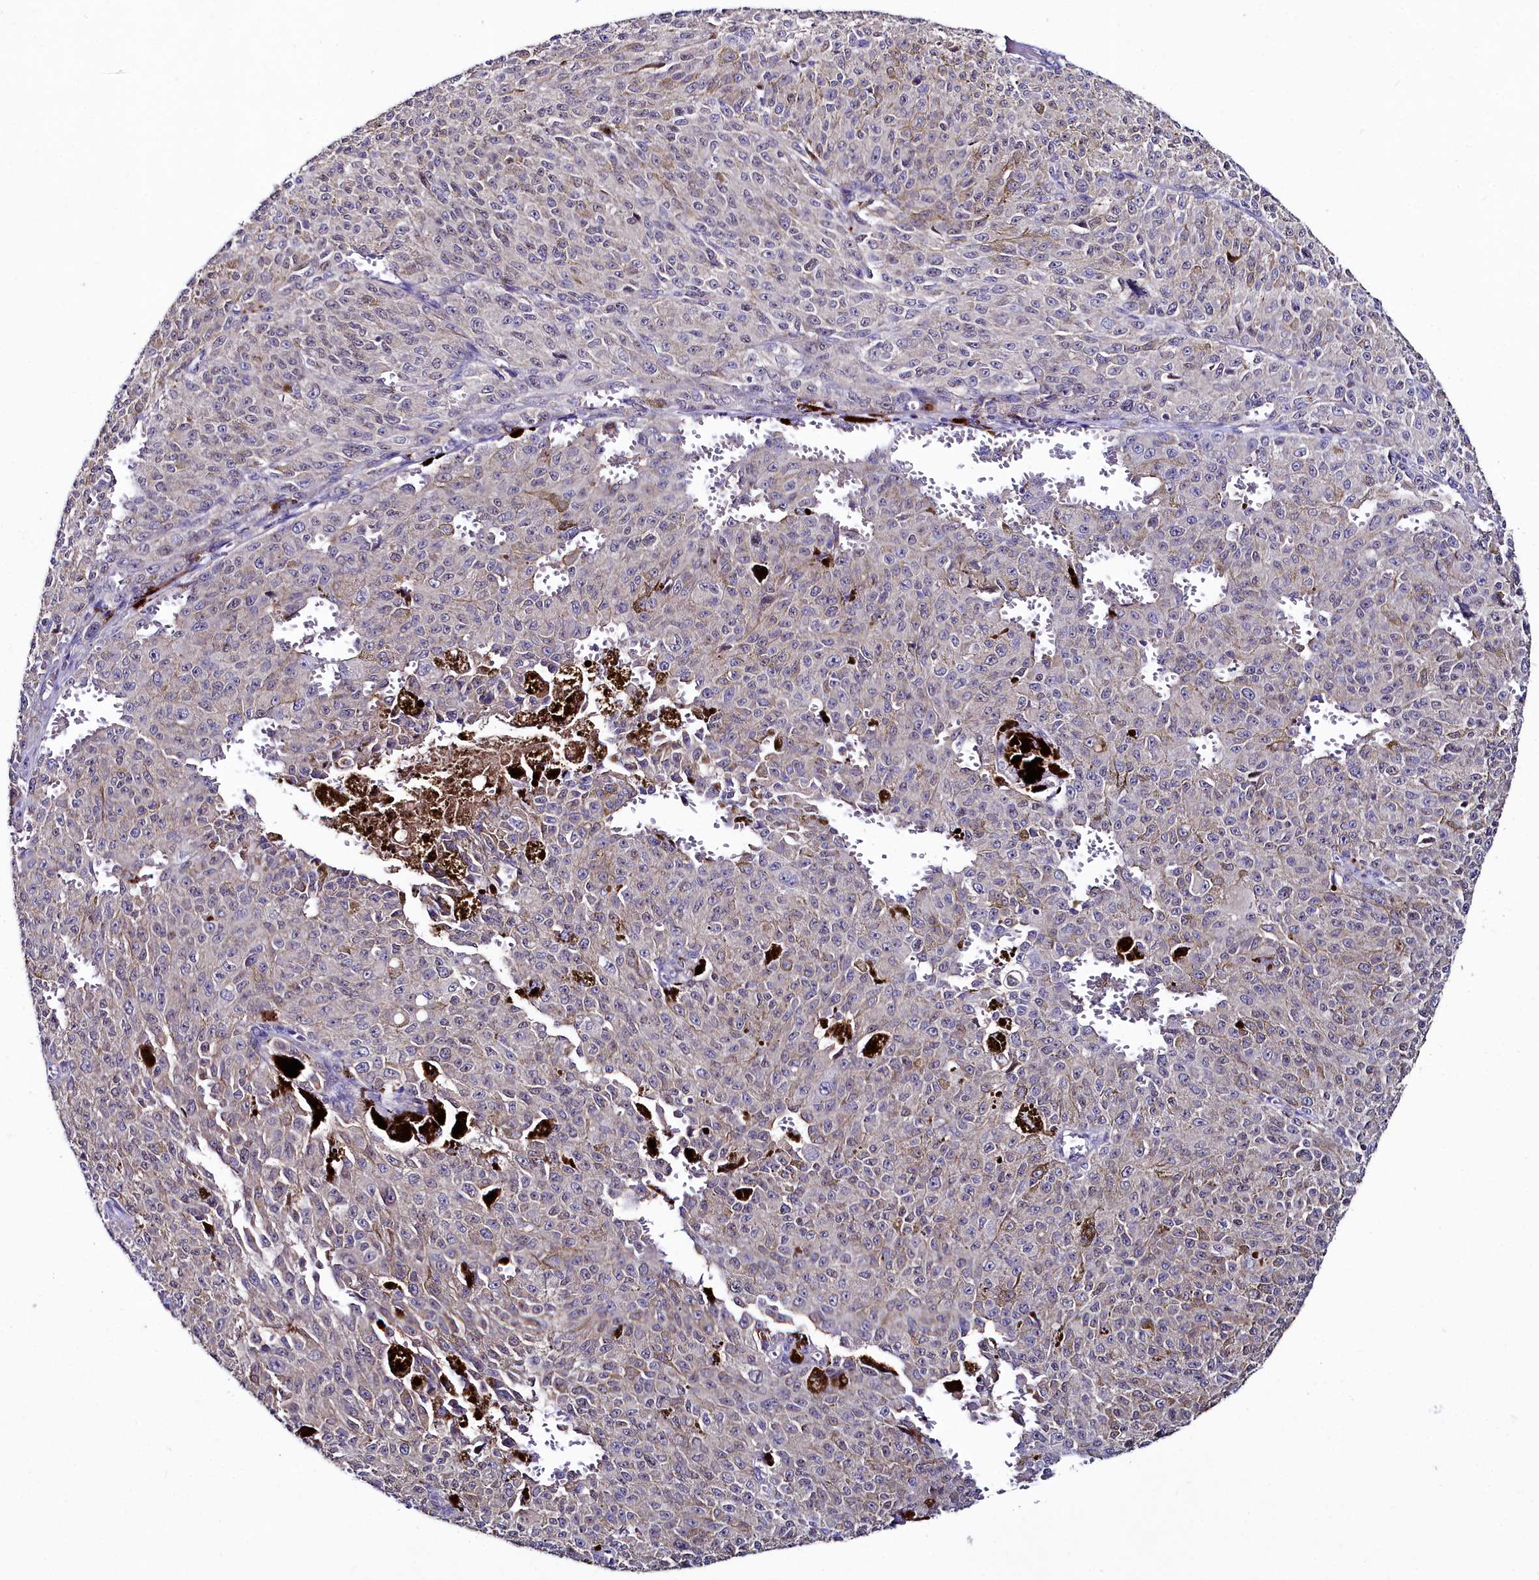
{"staining": {"intensity": "weak", "quantity": "25%-75%", "location": "cytoplasmic/membranous"}, "tissue": "melanoma", "cell_type": "Tumor cells", "image_type": "cancer", "snomed": [{"axis": "morphology", "description": "Malignant melanoma, NOS"}, {"axis": "topography", "description": "Skin"}], "caption": "Brown immunohistochemical staining in human malignant melanoma demonstrates weak cytoplasmic/membranous expression in about 25%-75% of tumor cells.", "gene": "AMBRA1", "patient": {"sex": "female", "age": 52}}